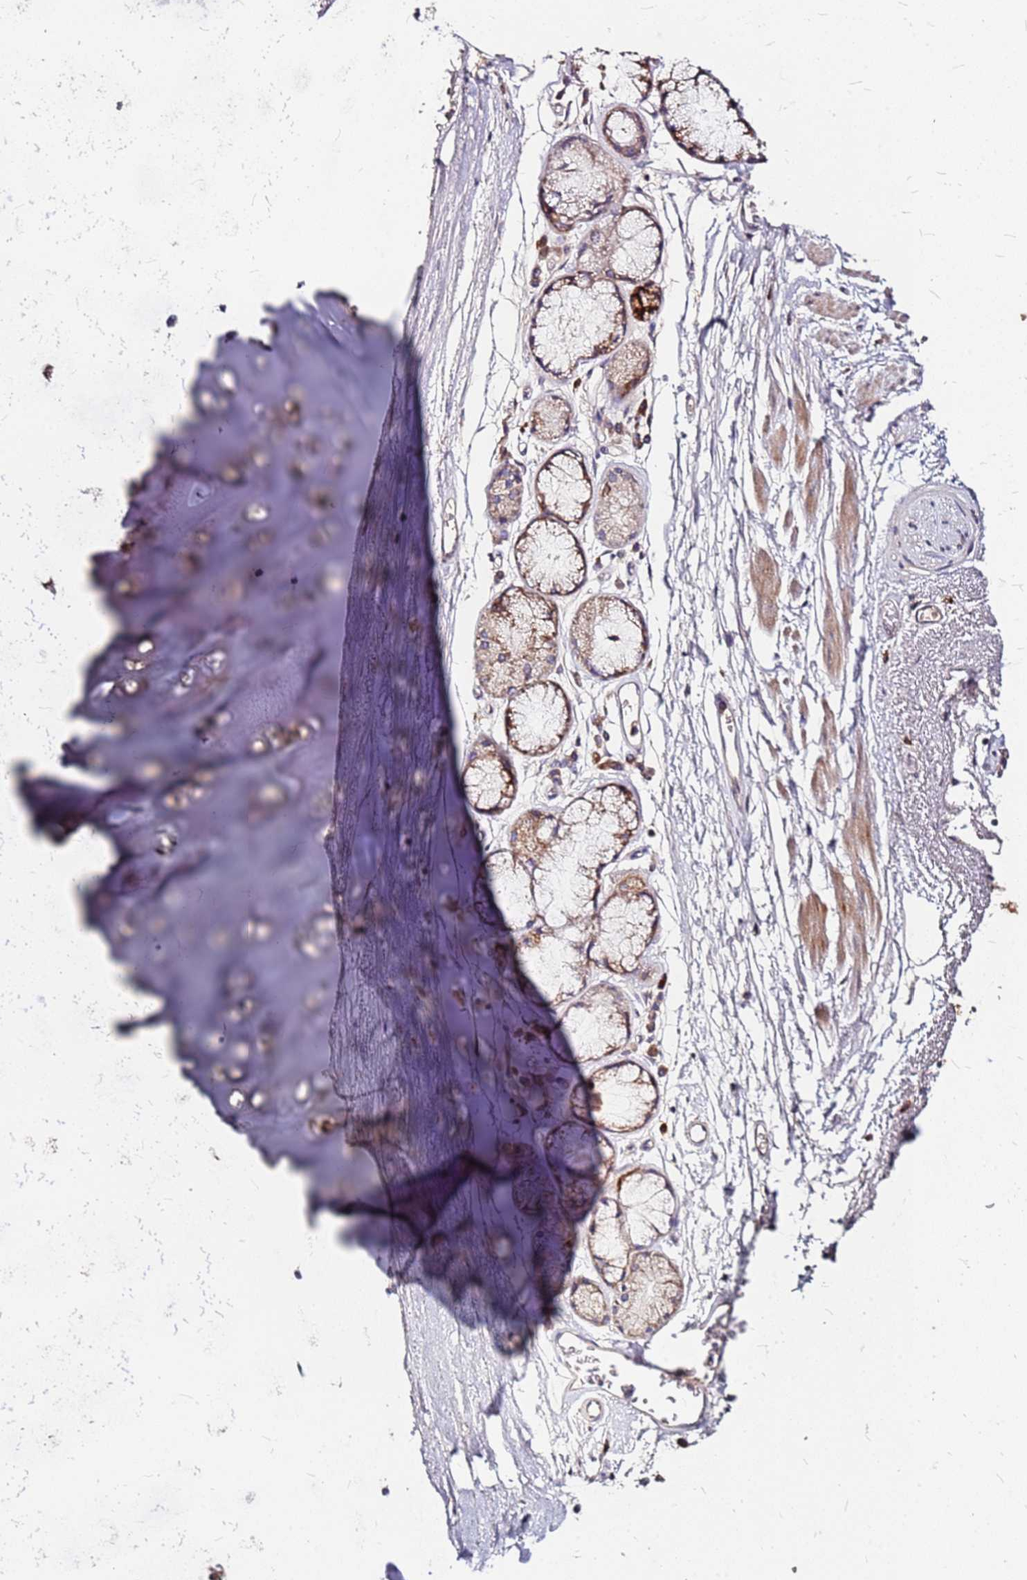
{"staining": {"intensity": "moderate", "quantity": ">75%", "location": "cytoplasmic/membranous"}, "tissue": "soft tissue", "cell_type": "Chondrocytes", "image_type": "normal", "snomed": [{"axis": "morphology", "description": "Normal tissue, NOS"}, {"axis": "topography", "description": "Cartilage tissue"}], "caption": "Immunohistochemistry (DAB) staining of unremarkable human soft tissue demonstrates moderate cytoplasmic/membranous protein staining in approximately >75% of chondrocytes. Immunohistochemistry stains the protein of interest in brown and the nuclei are stained blue.", "gene": "DCDC2C", "patient": {"sex": "male", "age": 73}}